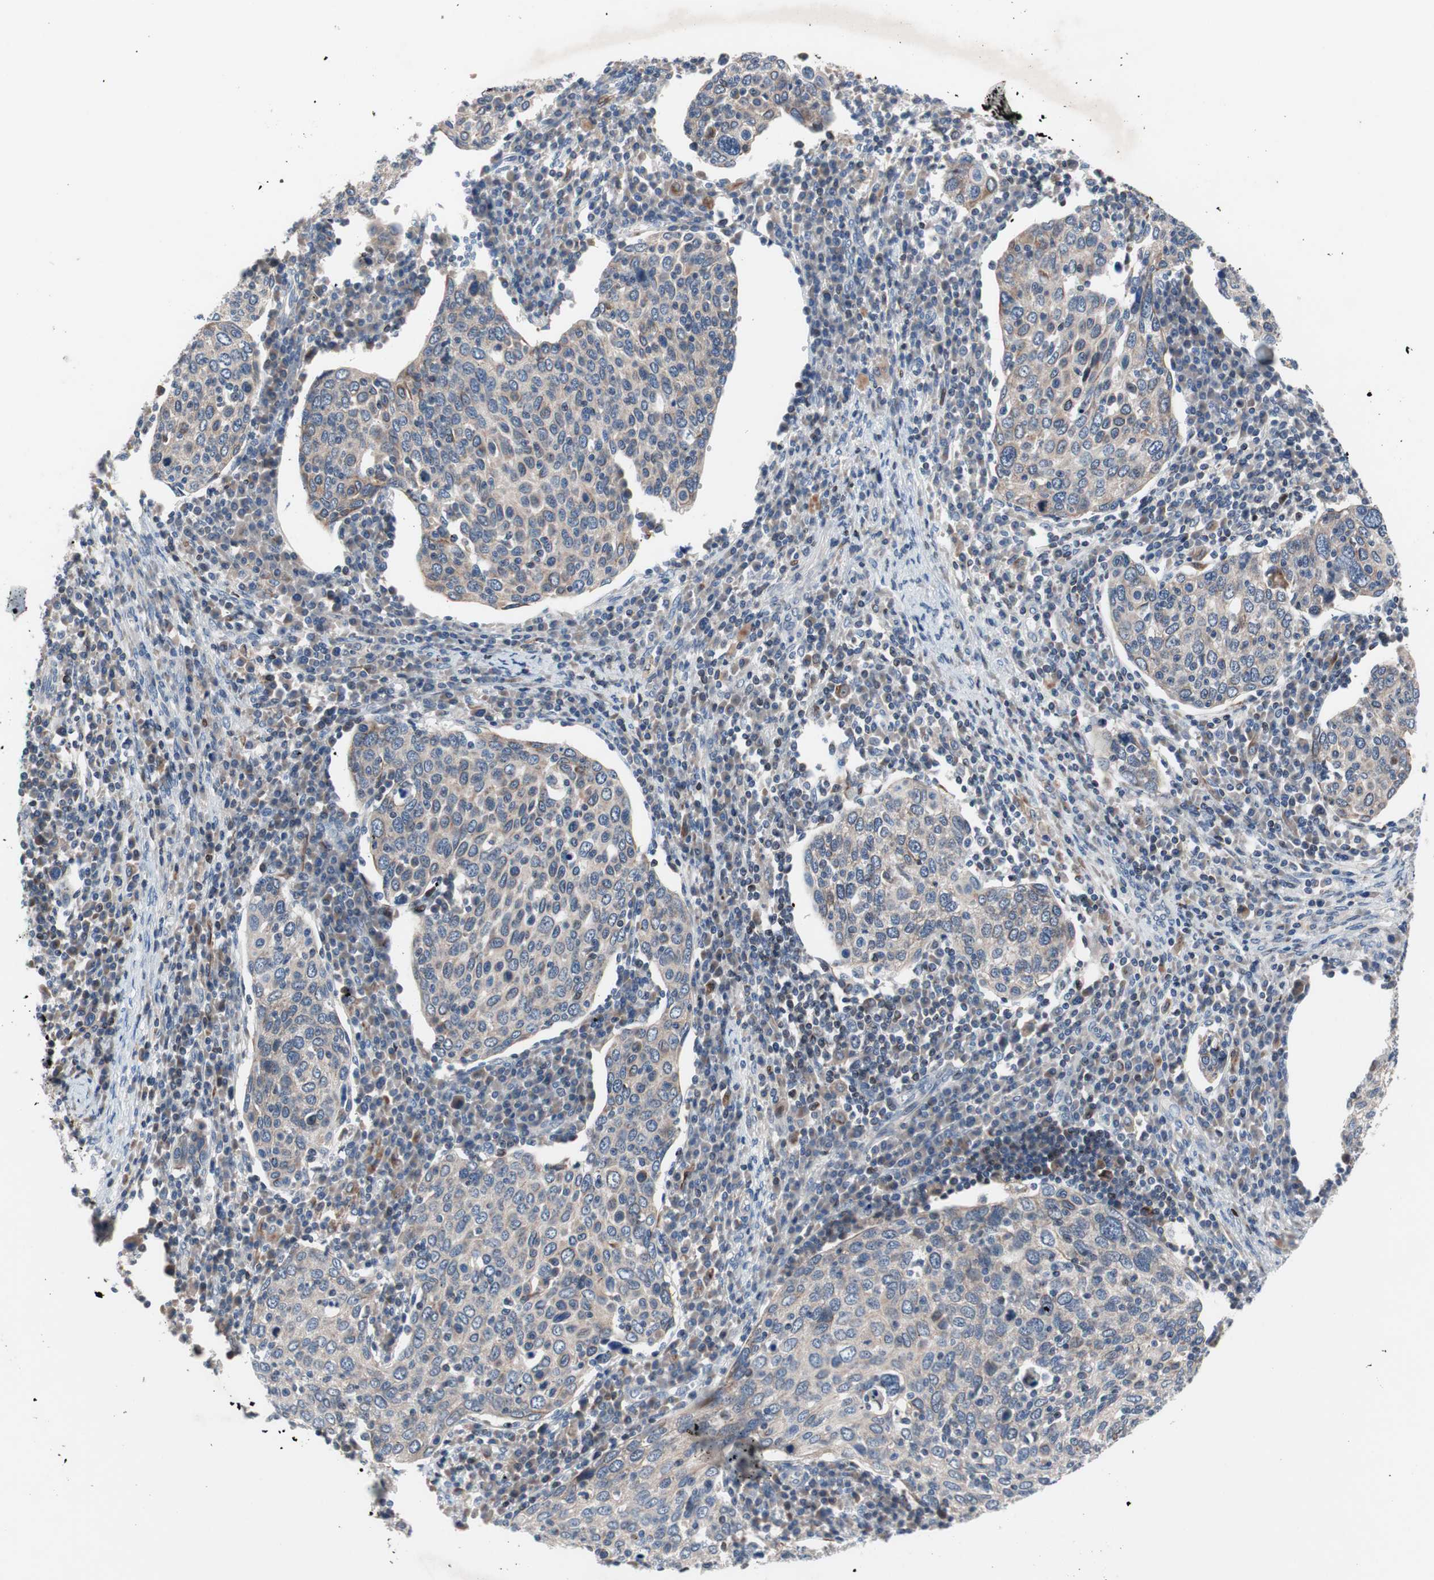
{"staining": {"intensity": "weak", "quantity": "25%-75%", "location": "cytoplasmic/membranous"}, "tissue": "cervical cancer", "cell_type": "Tumor cells", "image_type": "cancer", "snomed": [{"axis": "morphology", "description": "Squamous cell carcinoma, NOS"}, {"axis": "topography", "description": "Cervix"}], "caption": "Weak cytoplasmic/membranous protein expression is appreciated in about 25%-75% of tumor cells in cervical squamous cell carcinoma.", "gene": "MUTYH", "patient": {"sex": "female", "age": 40}}